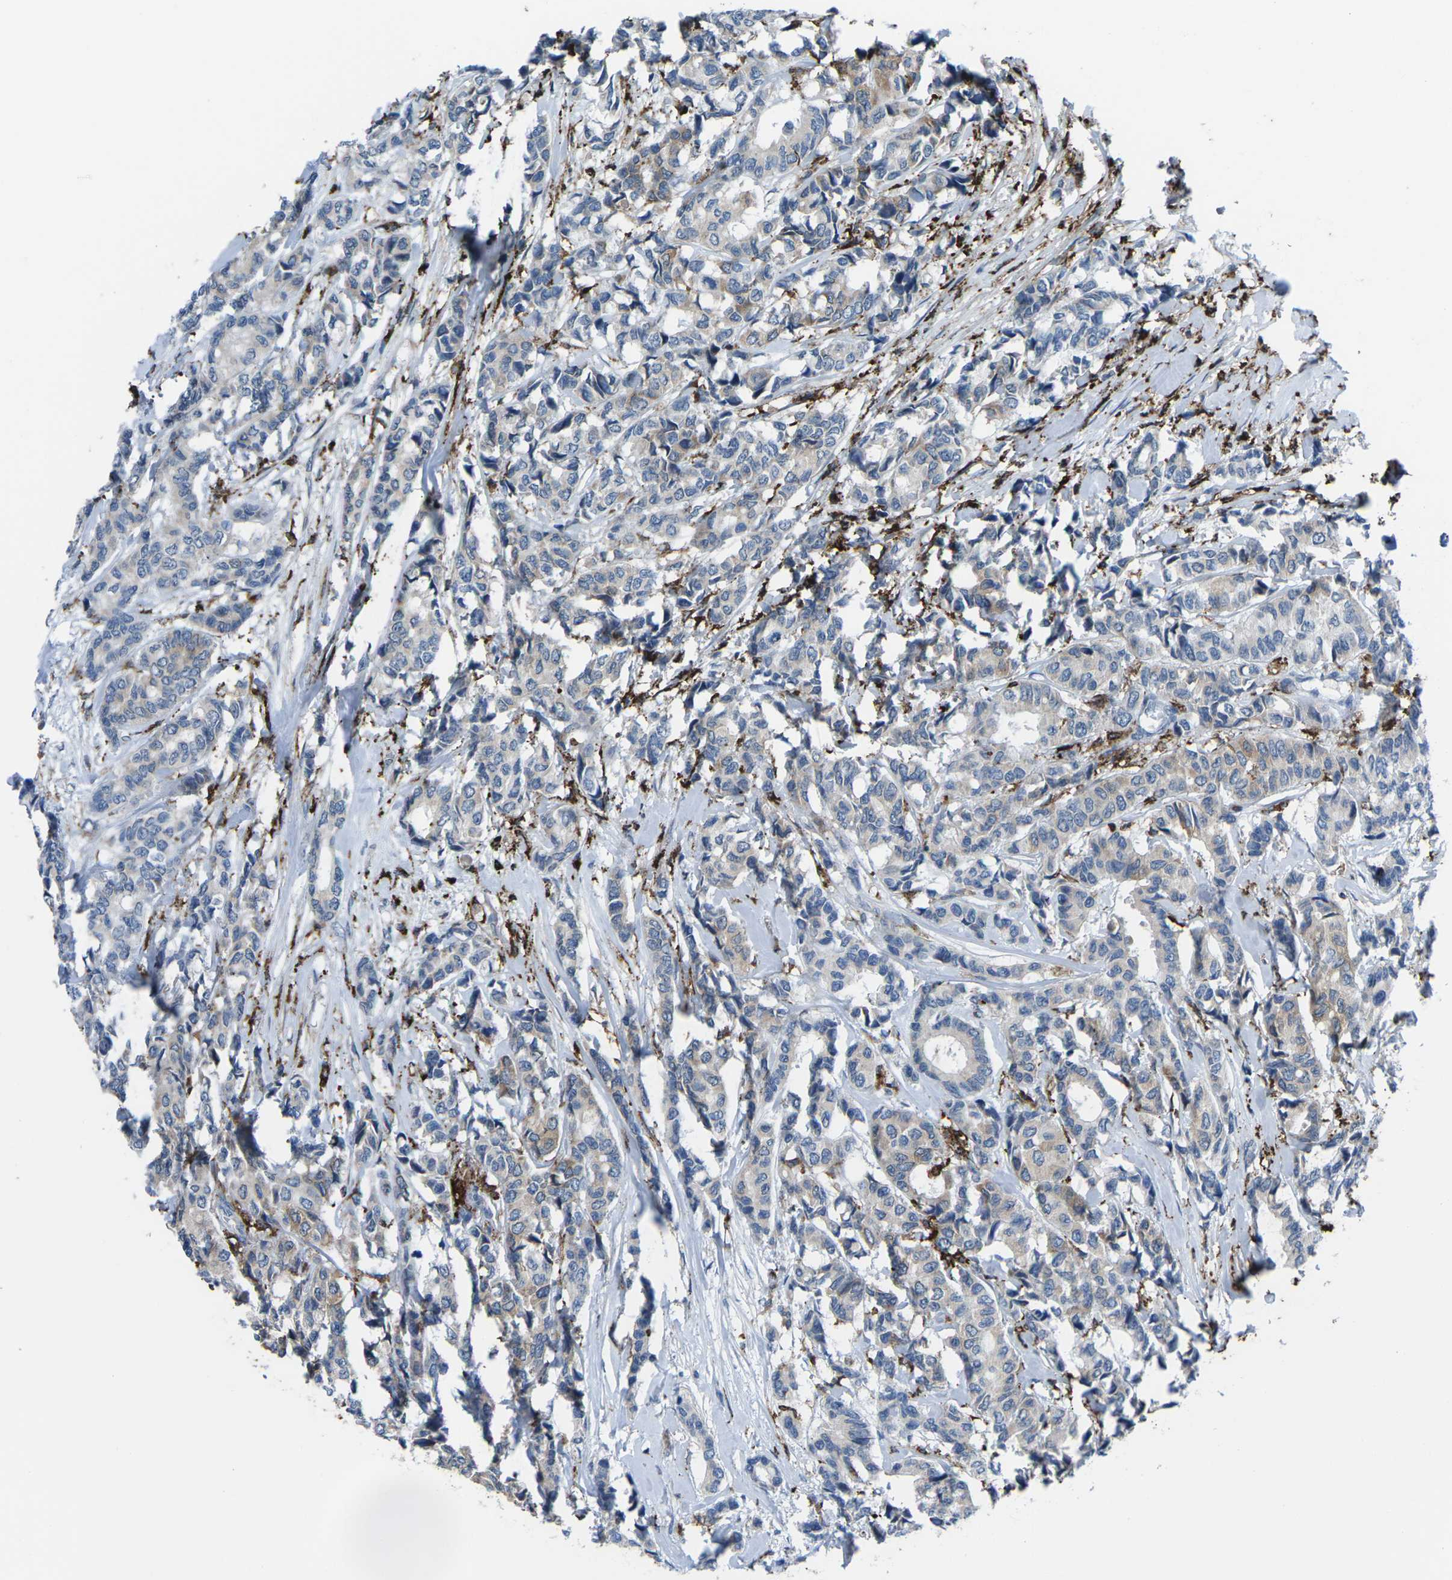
{"staining": {"intensity": "negative", "quantity": "none", "location": "none"}, "tissue": "breast cancer", "cell_type": "Tumor cells", "image_type": "cancer", "snomed": [{"axis": "morphology", "description": "Duct carcinoma"}, {"axis": "topography", "description": "Breast"}], "caption": "Tumor cells are negative for brown protein staining in breast cancer (intraductal carcinoma).", "gene": "PTPN1", "patient": {"sex": "female", "age": 87}}